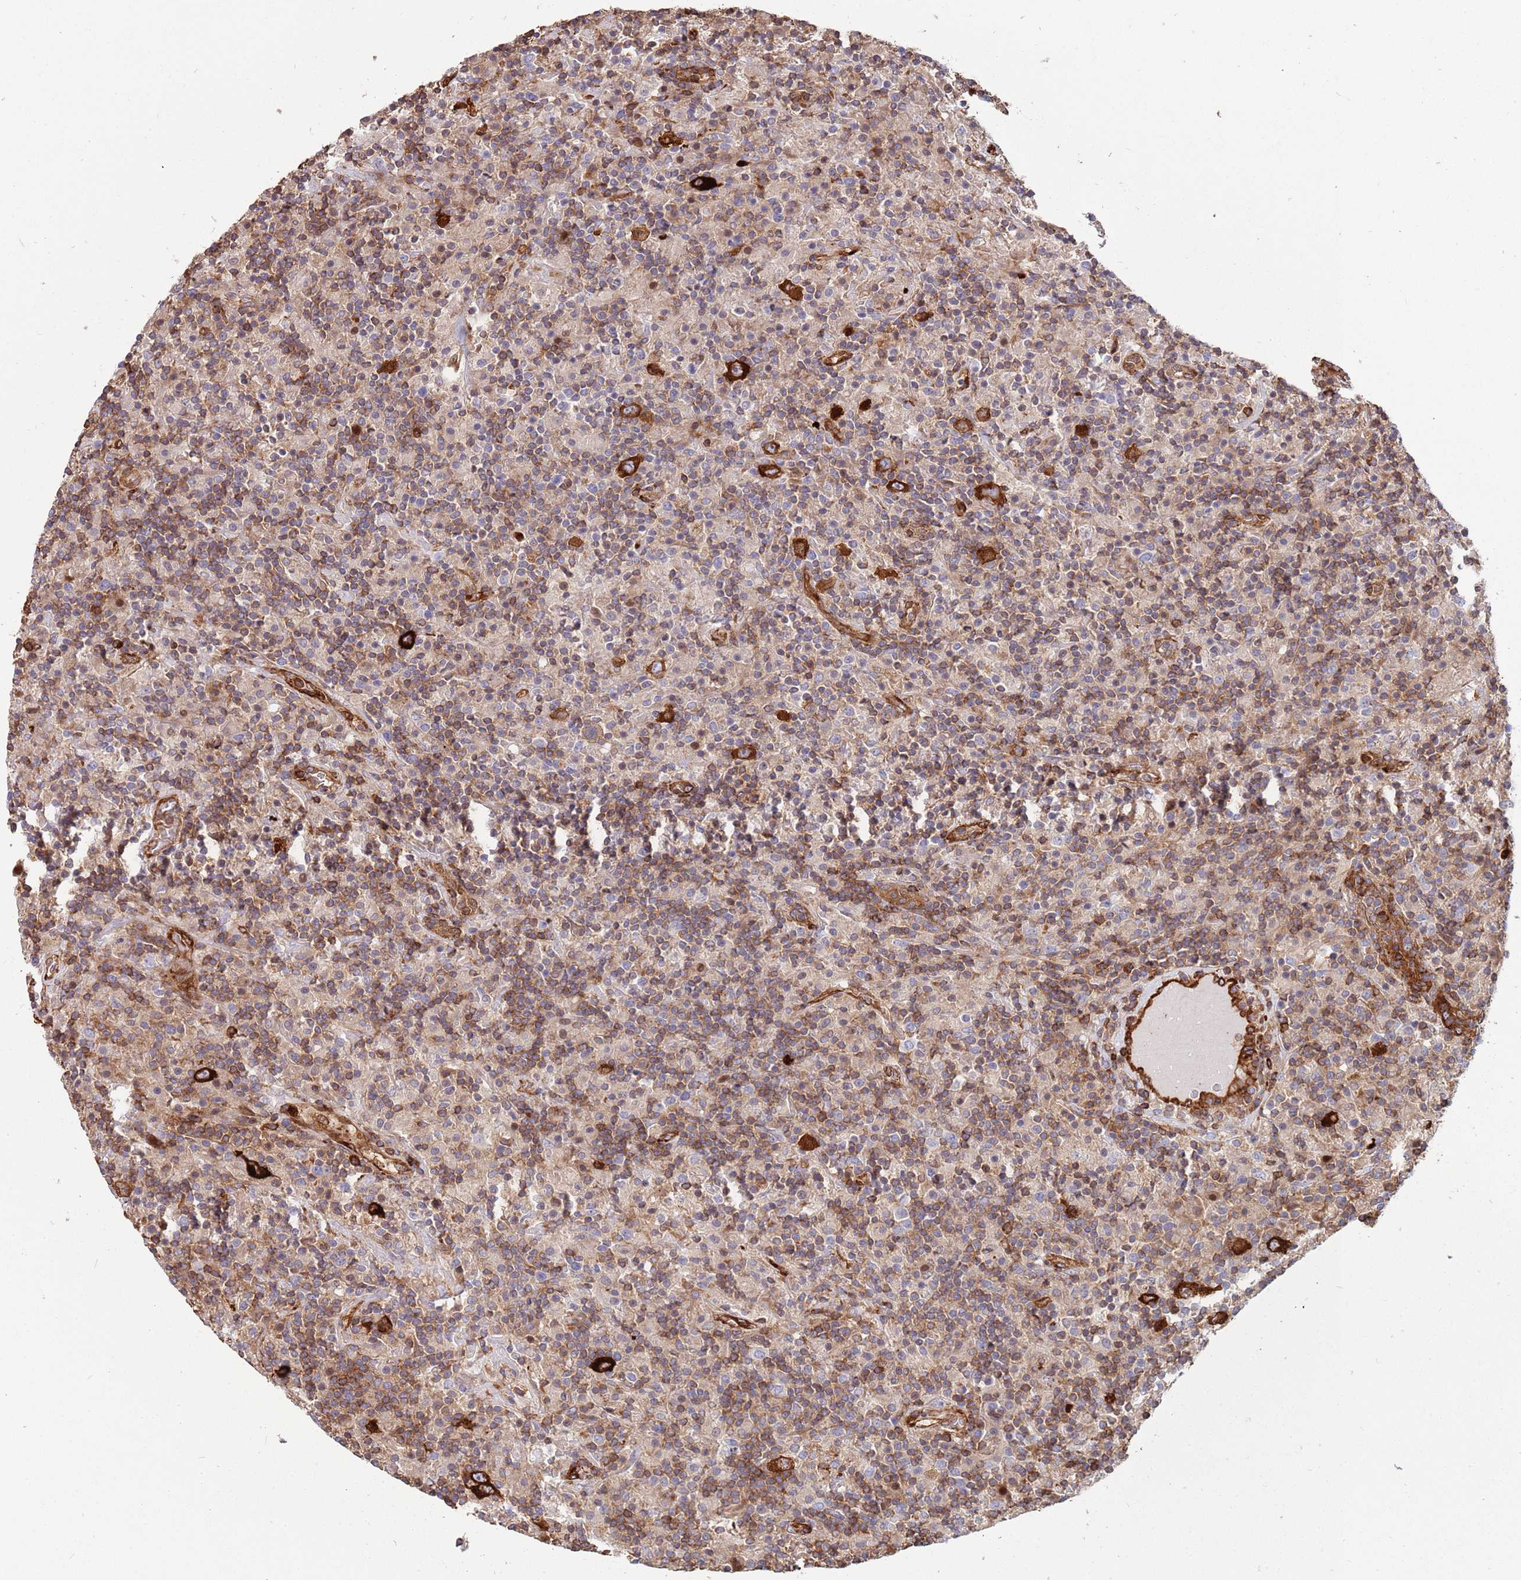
{"staining": {"intensity": "strong", "quantity": ">75%", "location": "cytoplasmic/membranous"}, "tissue": "lymphoma", "cell_type": "Tumor cells", "image_type": "cancer", "snomed": [{"axis": "morphology", "description": "Hodgkin's disease, NOS"}, {"axis": "topography", "description": "Lymph node"}], "caption": "Immunohistochemical staining of lymphoma shows high levels of strong cytoplasmic/membranous protein expression in approximately >75% of tumor cells.", "gene": "KBTBD7", "patient": {"sex": "male", "age": 70}}